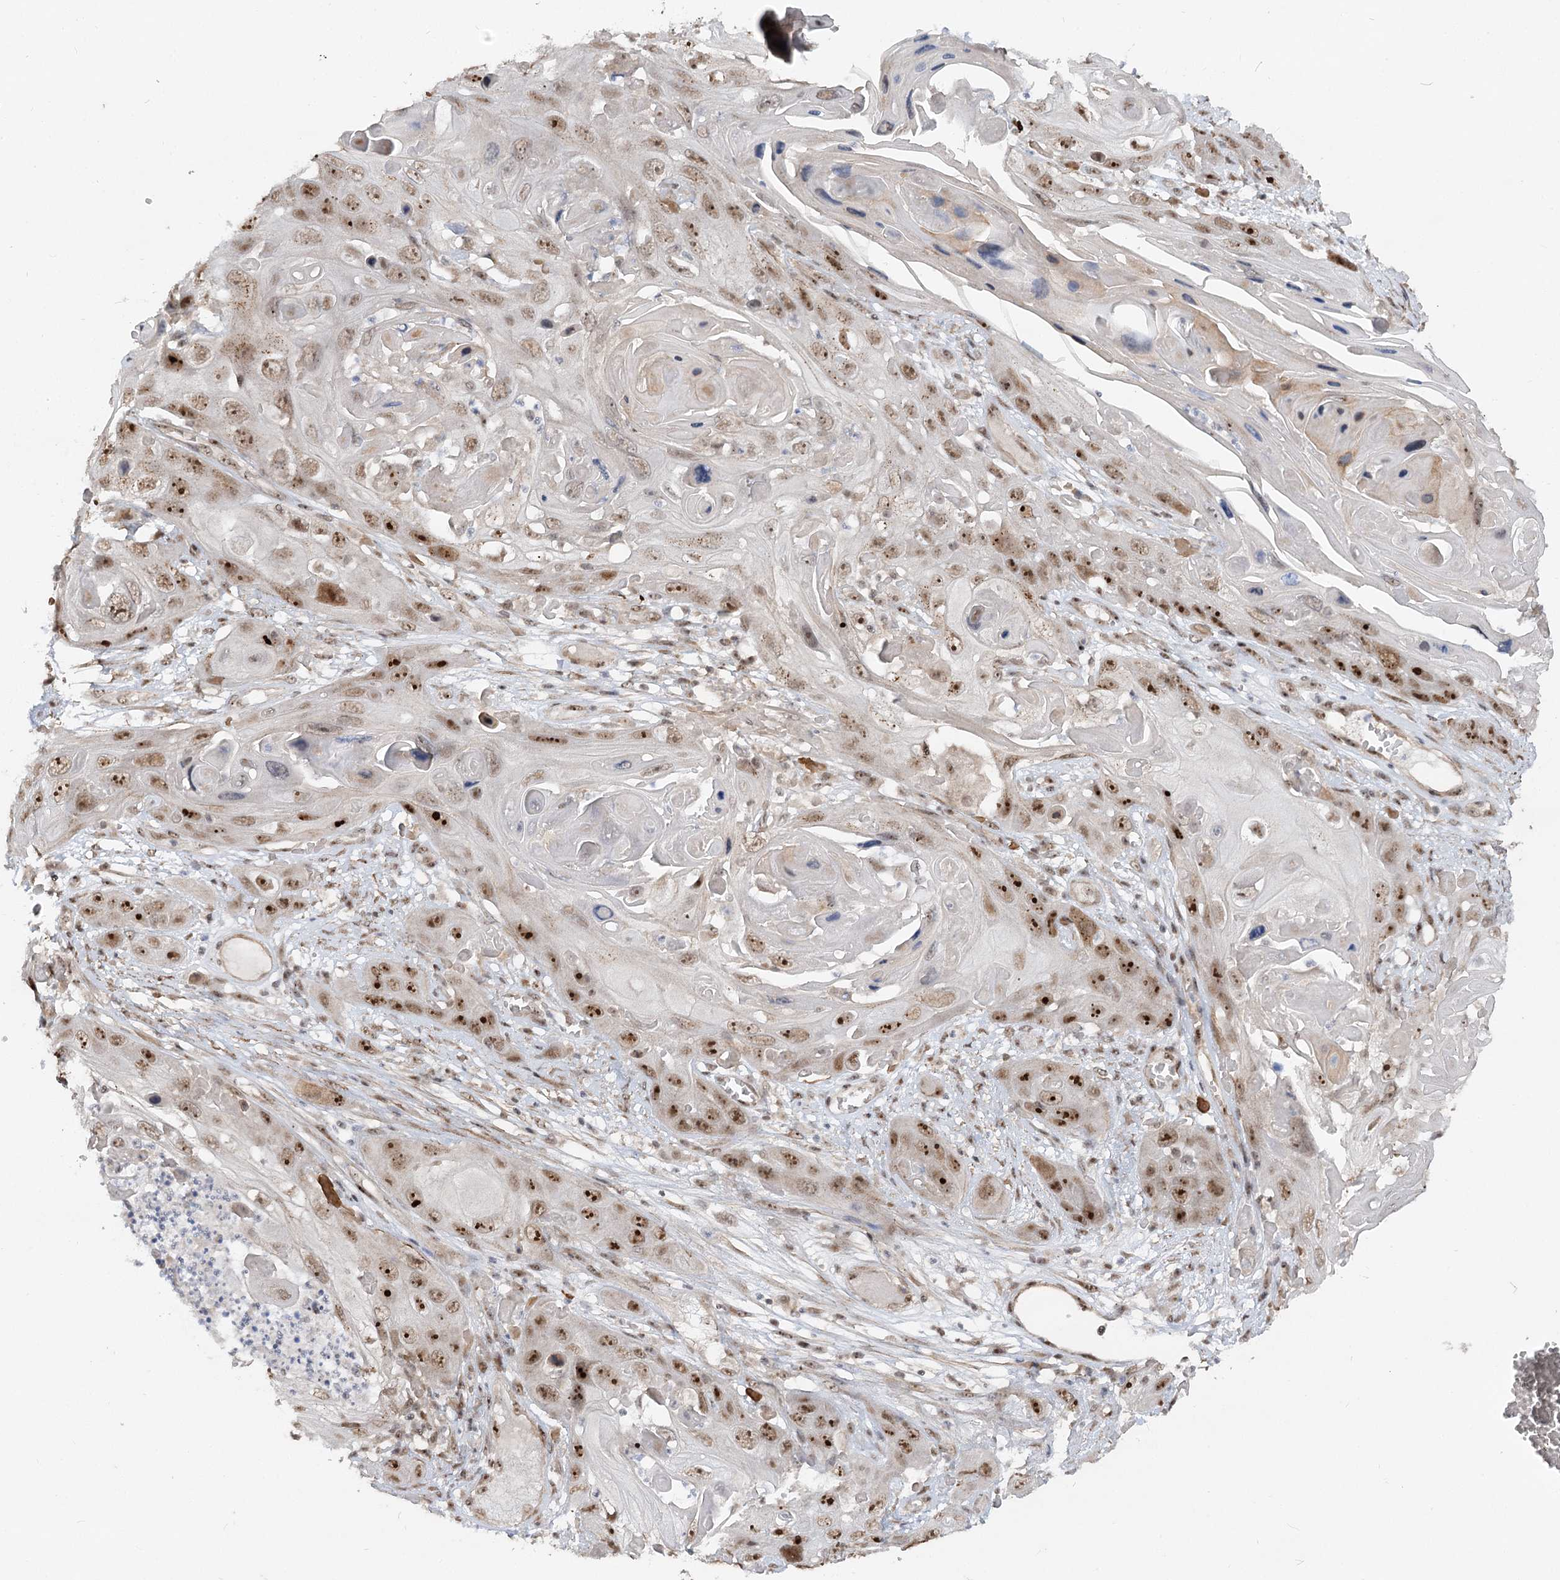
{"staining": {"intensity": "strong", "quantity": ">75%", "location": "nuclear"}, "tissue": "skin cancer", "cell_type": "Tumor cells", "image_type": "cancer", "snomed": [{"axis": "morphology", "description": "Squamous cell carcinoma, NOS"}, {"axis": "topography", "description": "Skin"}], "caption": "Protein expression analysis of squamous cell carcinoma (skin) exhibits strong nuclear expression in approximately >75% of tumor cells.", "gene": "GNL3L", "patient": {"sex": "male", "age": 55}}